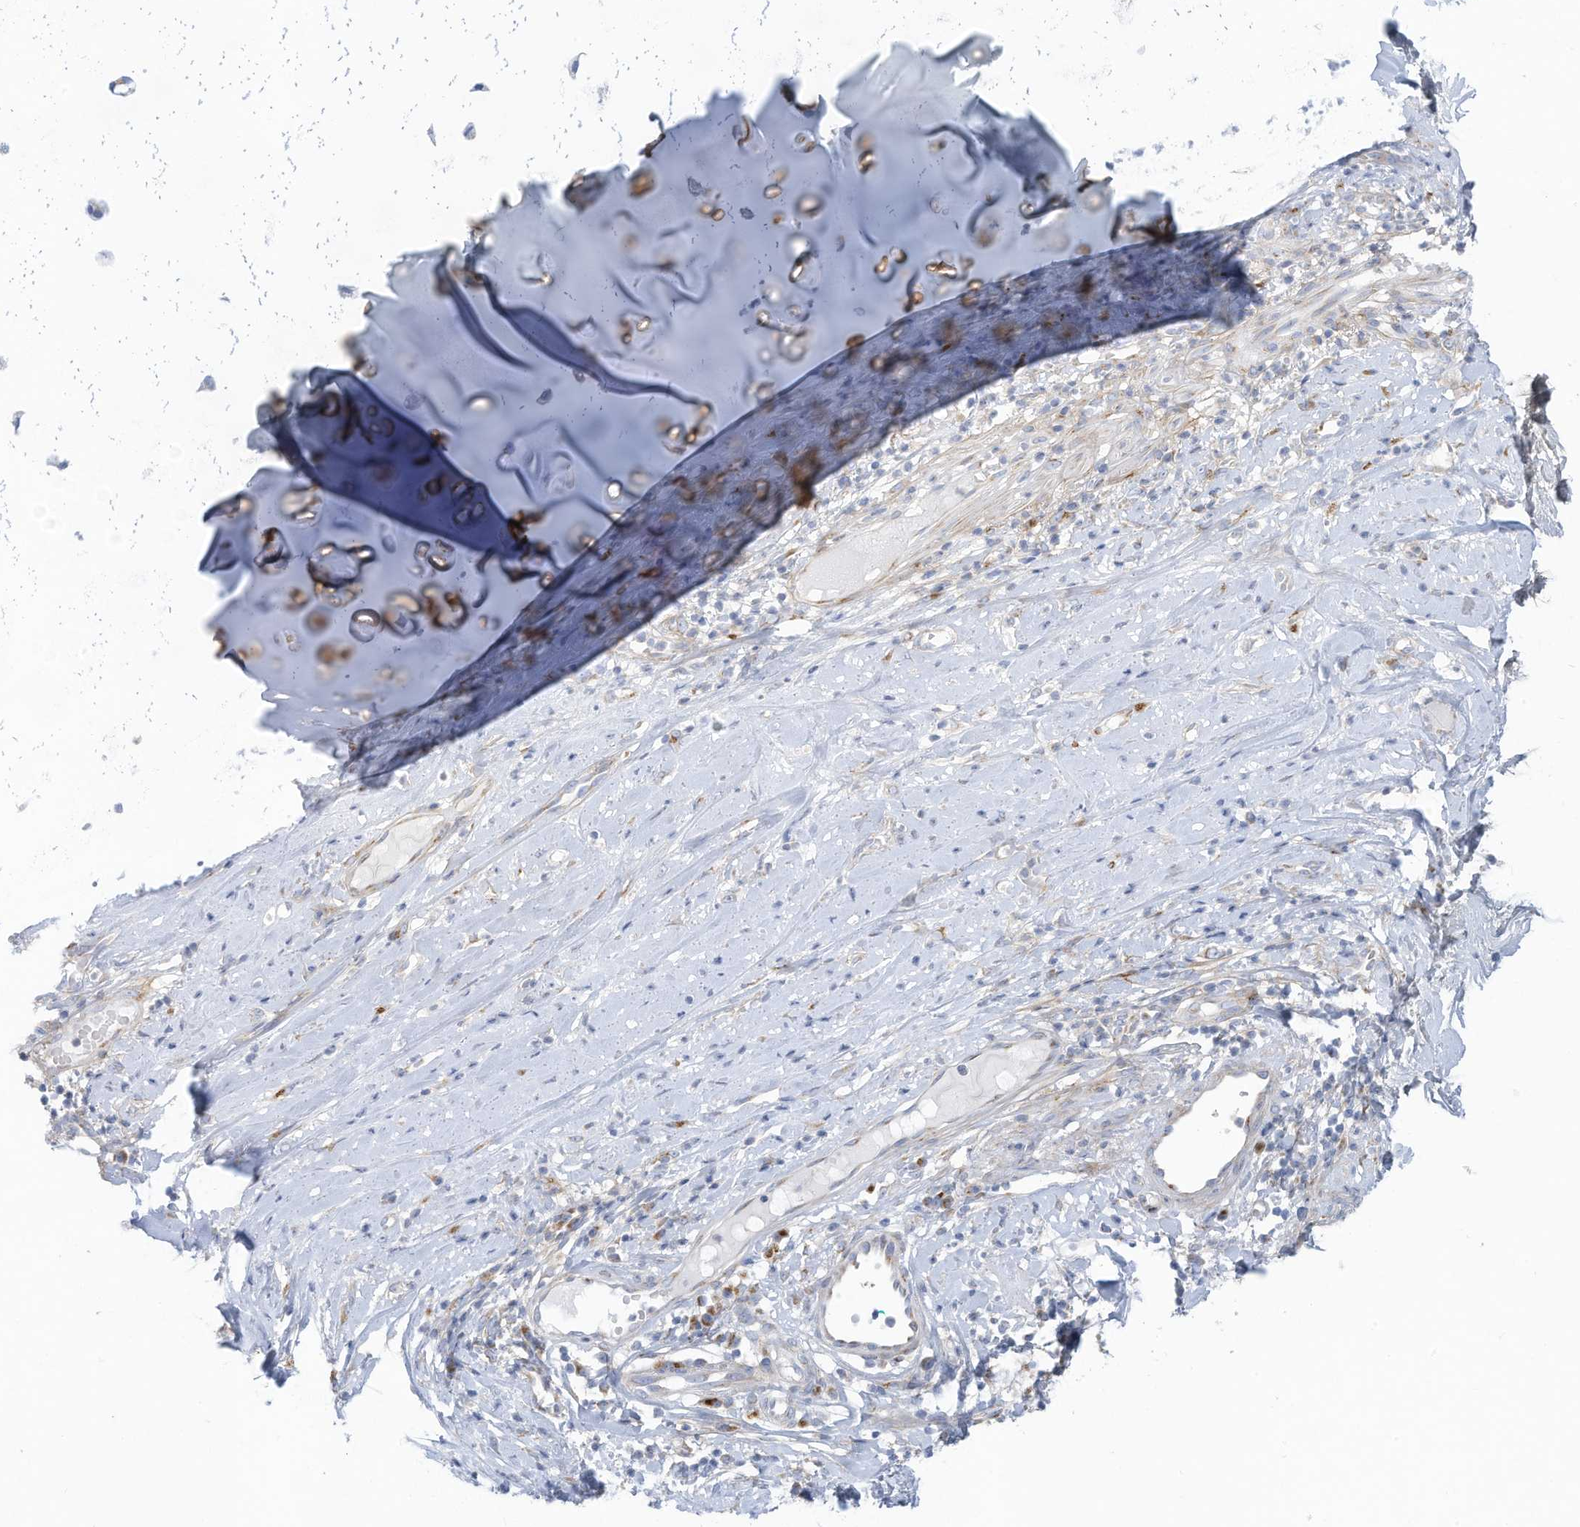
{"staining": {"intensity": "negative", "quantity": "none", "location": "none"}, "tissue": "adipose tissue", "cell_type": "Adipocytes", "image_type": "normal", "snomed": [{"axis": "morphology", "description": "Normal tissue, NOS"}, {"axis": "morphology", "description": "Basal cell carcinoma"}, {"axis": "topography", "description": "Cartilage tissue"}, {"axis": "topography", "description": "Nasopharynx"}, {"axis": "topography", "description": "Oral tissue"}], "caption": "Photomicrograph shows no protein staining in adipocytes of normal adipose tissue. (Stains: DAB immunohistochemistry (IHC) with hematoxylin counter stain, Microscopy: brightfield microscopy at high magnification).", "gene": "TRMT2B", "patient": {"sex": "female", "age": 77}}